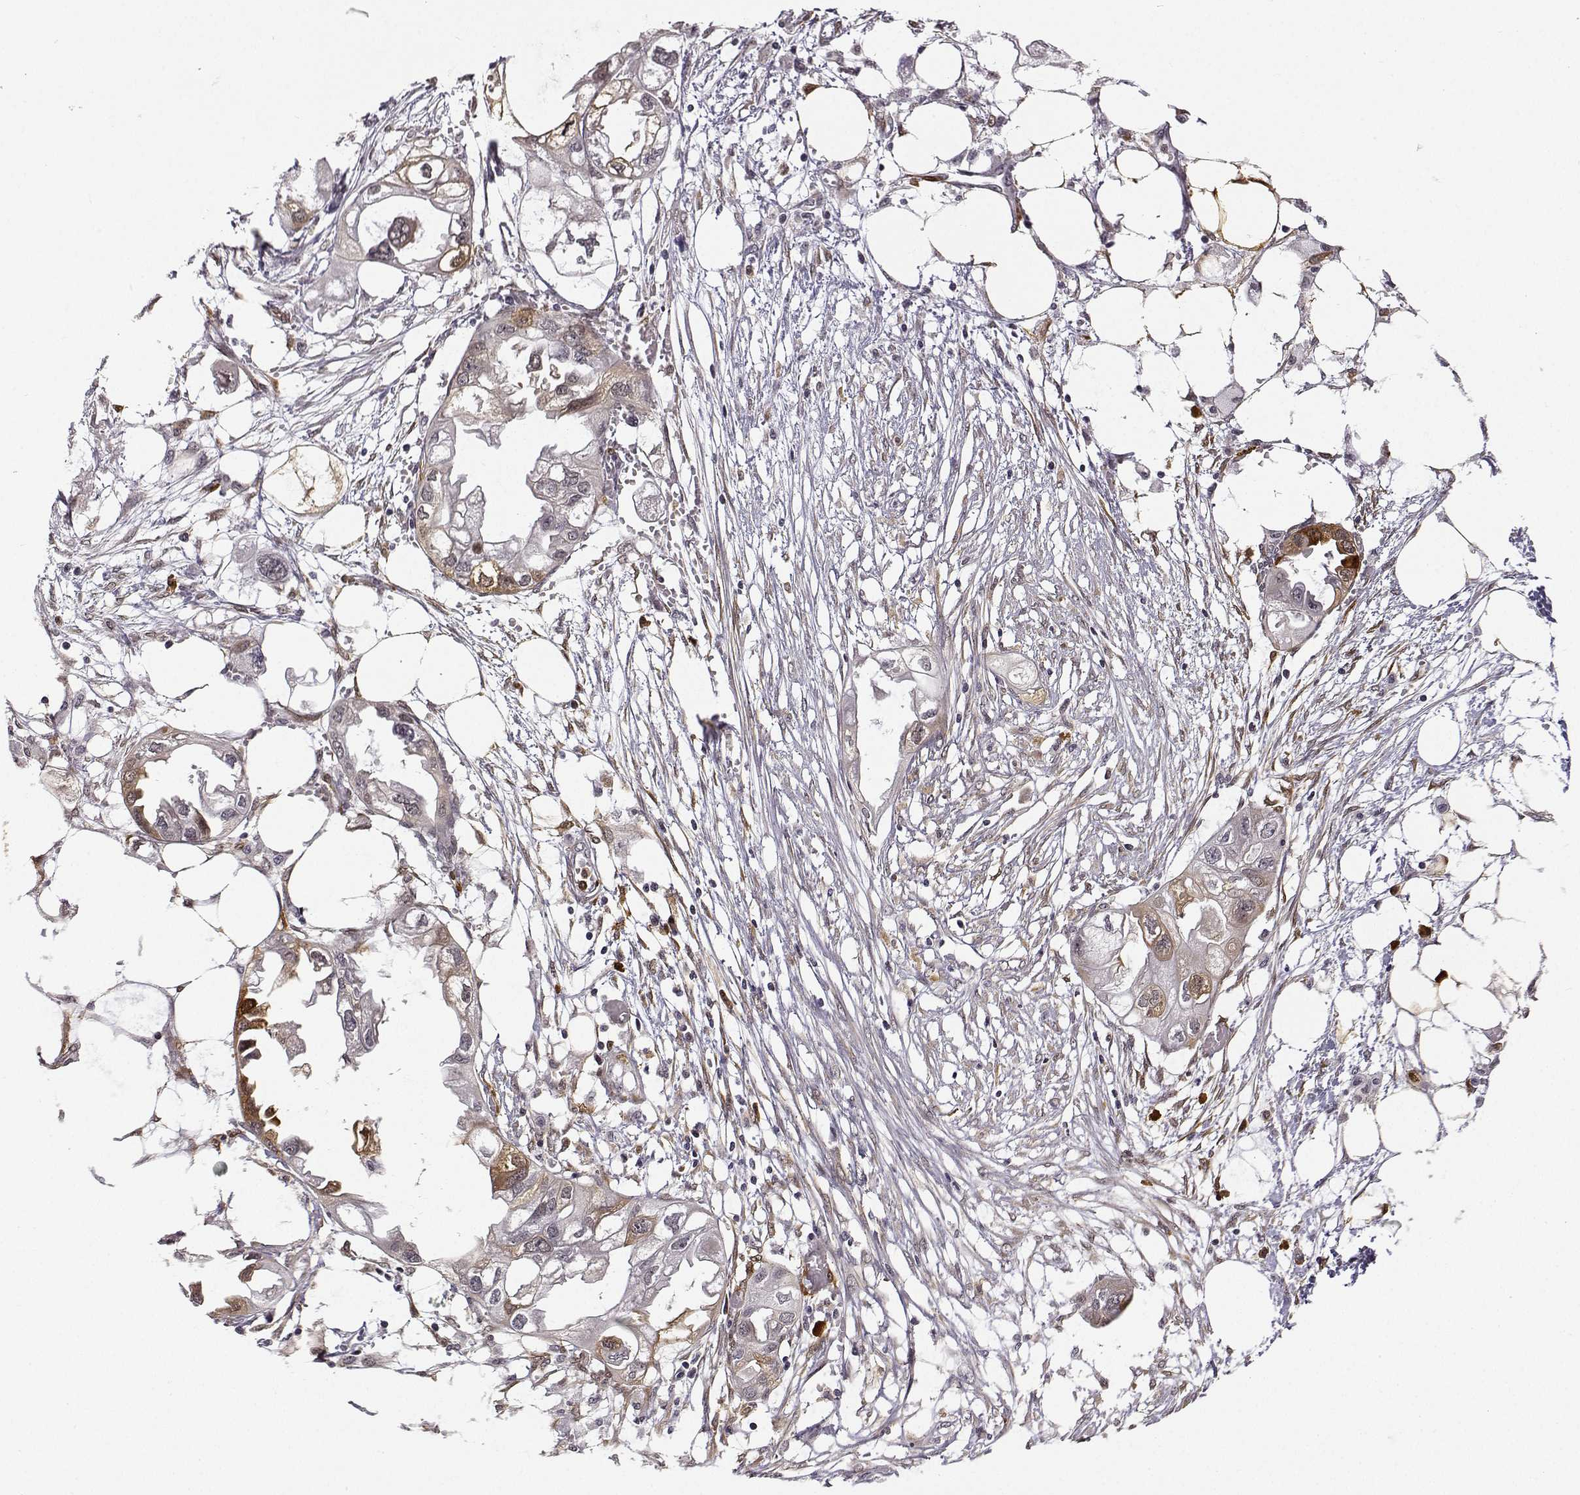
{"staining": {"intensity": "moderate", "quantity": "25%-75%", "location": "cytoplasmic/membranous"}, "tissue": "endometrial cancer", "cell_type": "Tumor cells", "image_type": "cancer", "snomed": [{"axis": "morphology", "description": "Adenocarcinoma, NOS"}, {"axis": "morphology", "description": "Adenocarcinoma, metastatic, NOS"}, {"axis": "topography", "description": "Adipose tissue"}, {"axis": "topography", "description": "Endometrium"}], "caption": "Immunohistochemistry (IHC) histopathology image of neoplastic tissue: human adenocarcinoma (endometrial) stained using immunohistochemistry (IHC) exhibits medium levels of moderate protein expression localized specifically in the cytoplasmic/membranous of tumor cells, appearing as a cytoplasmic/membranous brown color.", "gene": "PHGDH", "patient": {"sex": "female", "age": 67}}